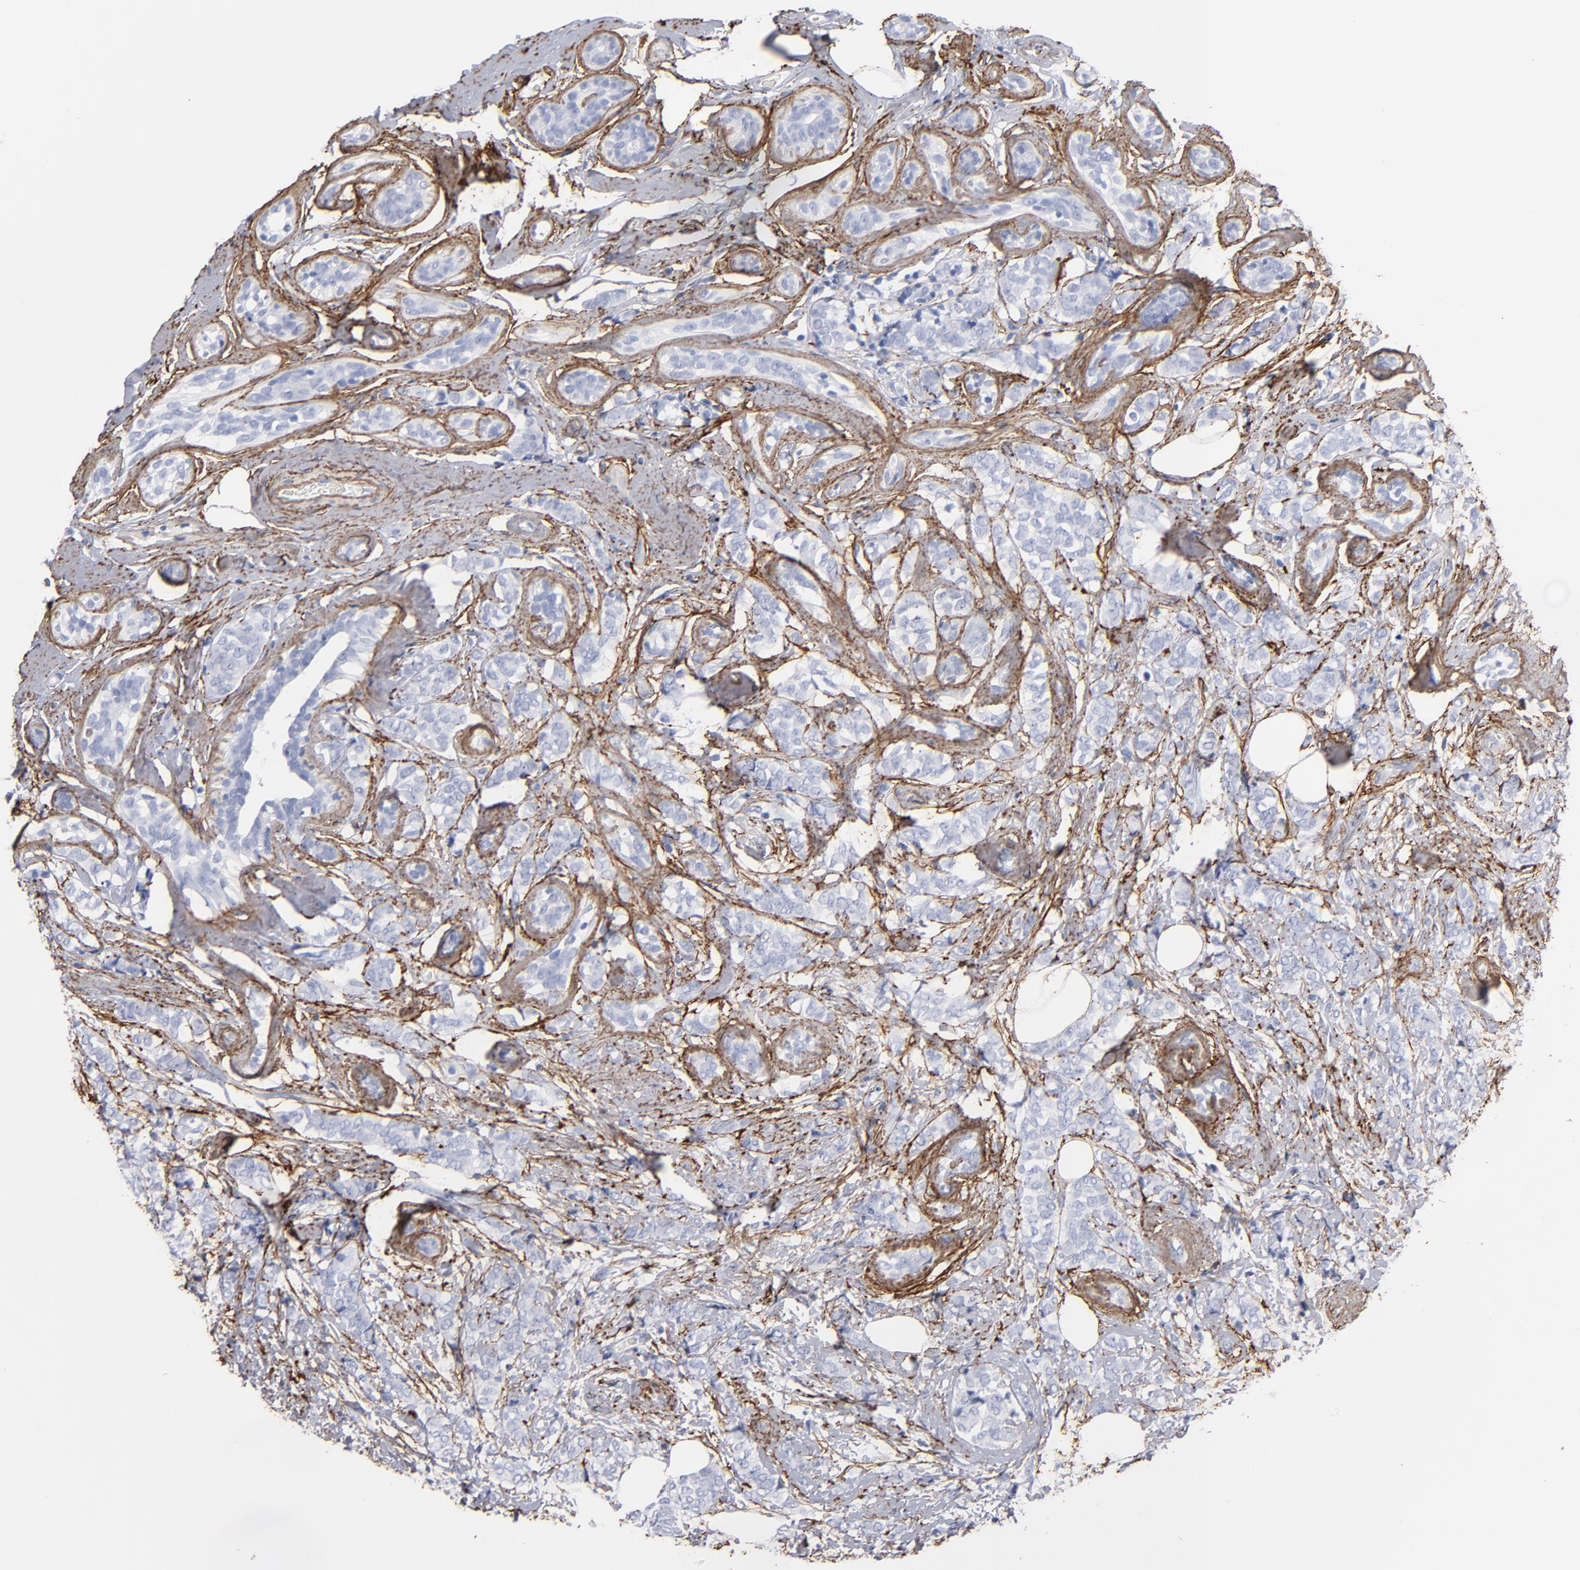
{"staining": {"intensity": "negative", "quantity": "none", "location": "none"}, "tissue": "breast cancer", "cell_type": "Tumor cells", "image_type": "cancer", "snomed": [{"axis": "morphology", "description": "Lobular carcinoma"}, {"axis": "topography", "description": "Breast"}], "caption": "A high-resolution histopathology image shows IHC staining of breast lobular carcinoma, which displays no significant positivity in tumor cells. (Stains: DAB (3,3'-diaminobenzidine) immunohistochemistry (IHC) with hematoxylin counter stain, Microscopy: brightfield microscopy at high magnification).", "gene": "EMILIN1", "patient": {"sex": "female", "age": 60}}